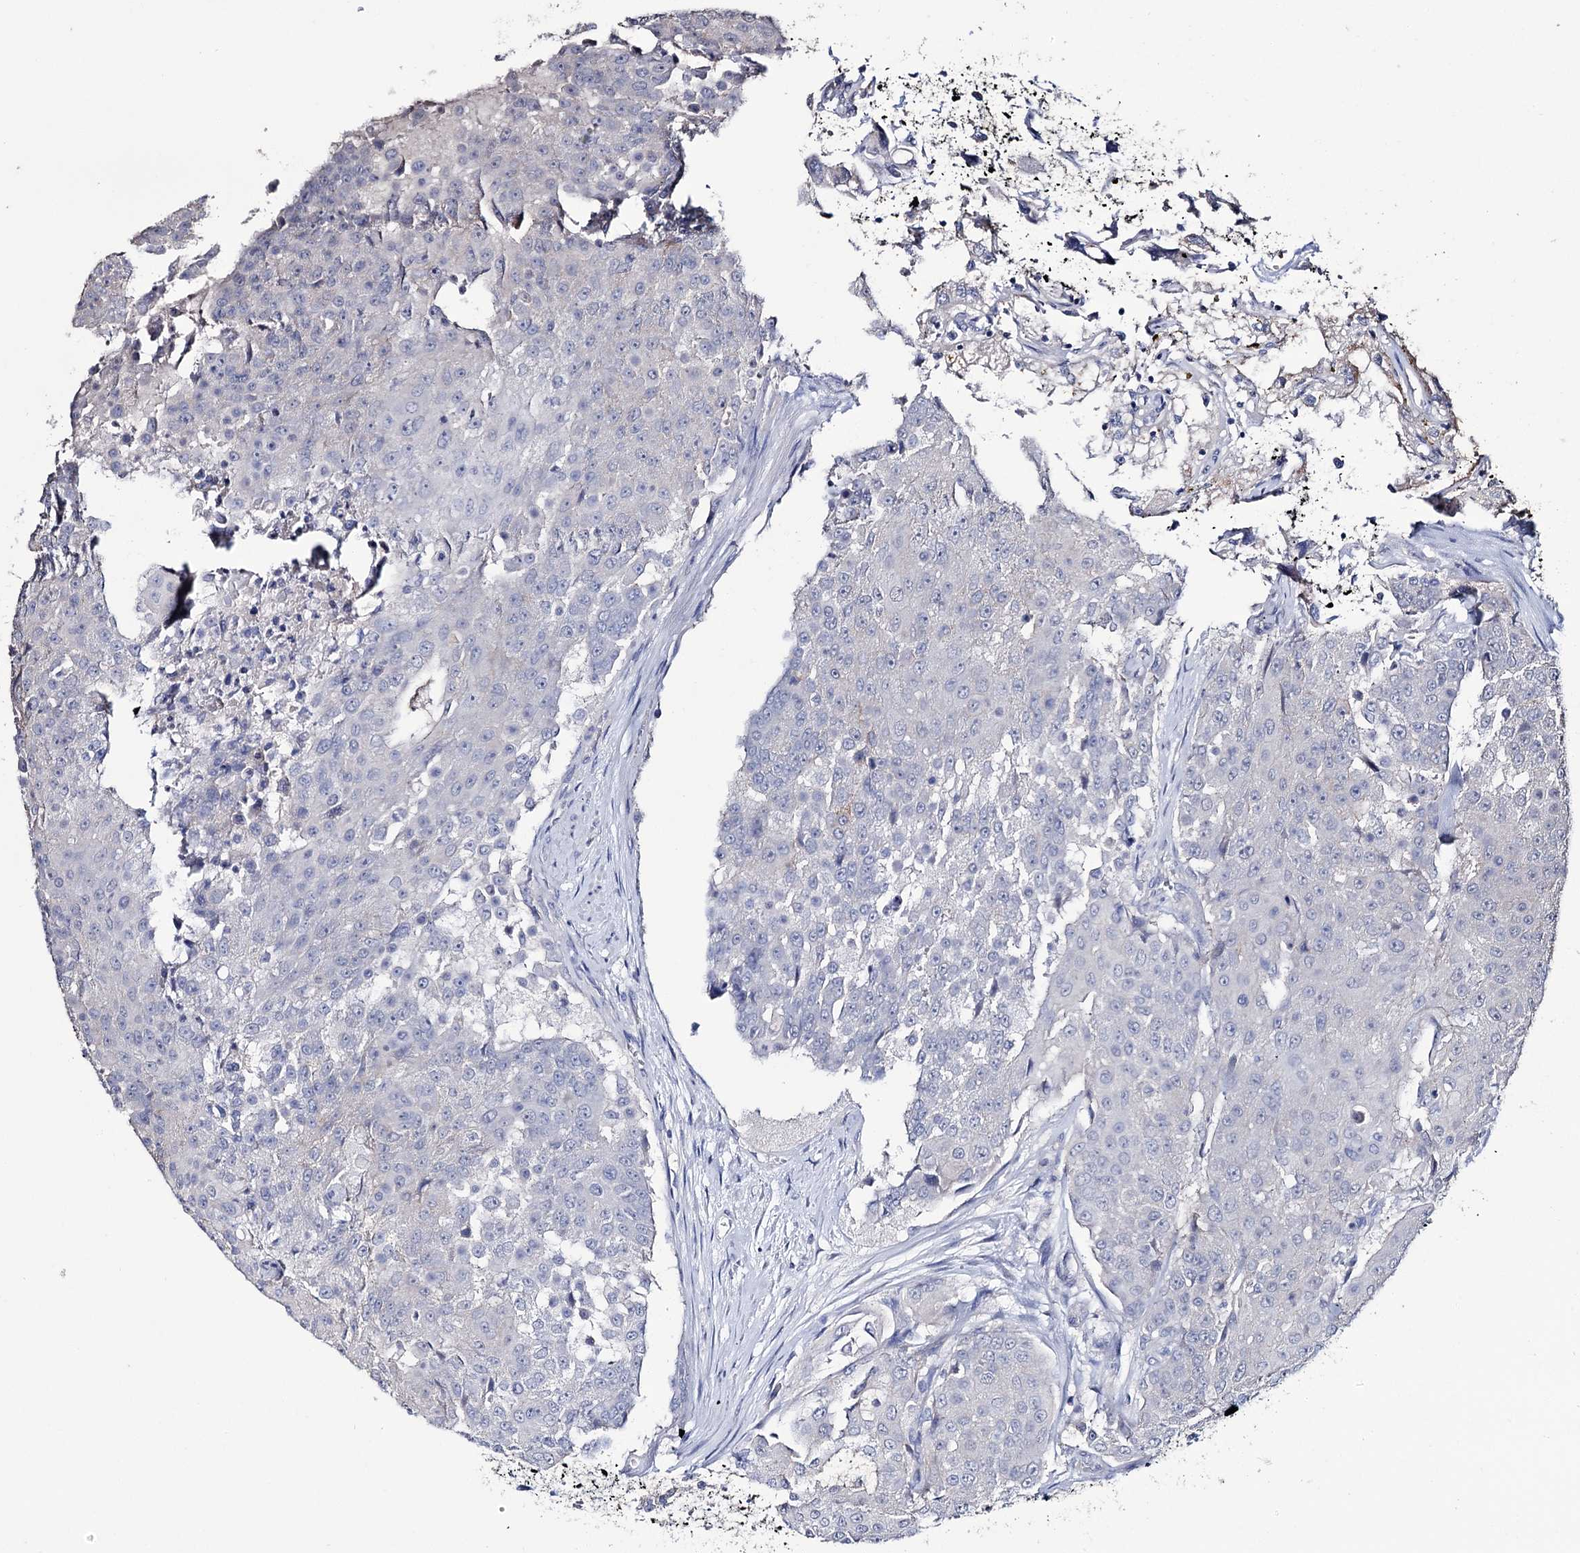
{"staining": {"intensity": "negative", "quantity": "none", "location": "none"}, "tissue": "urothelial cancer", "cell_type": "Tumor cells", "image_type": "cancer", "snomed": [{"axis": "morphology", "description": "Urothelial carcinoma, High grade"}, {"axis": "topography", "description": "Urinary bladder"}], "caption": "Immunohistochemistry (IHC) of urothelial cancer shows no positivity in tumor cells. Brightfield microscopy of immunohistochemistry (IHC) stained with DAB (3,3'-diaminobenzidine) (brown) and hematoxylin (blue), captured at high magnification.", "gene": "EPB41L5", "patient": {"sex": "female", "age": 63}}